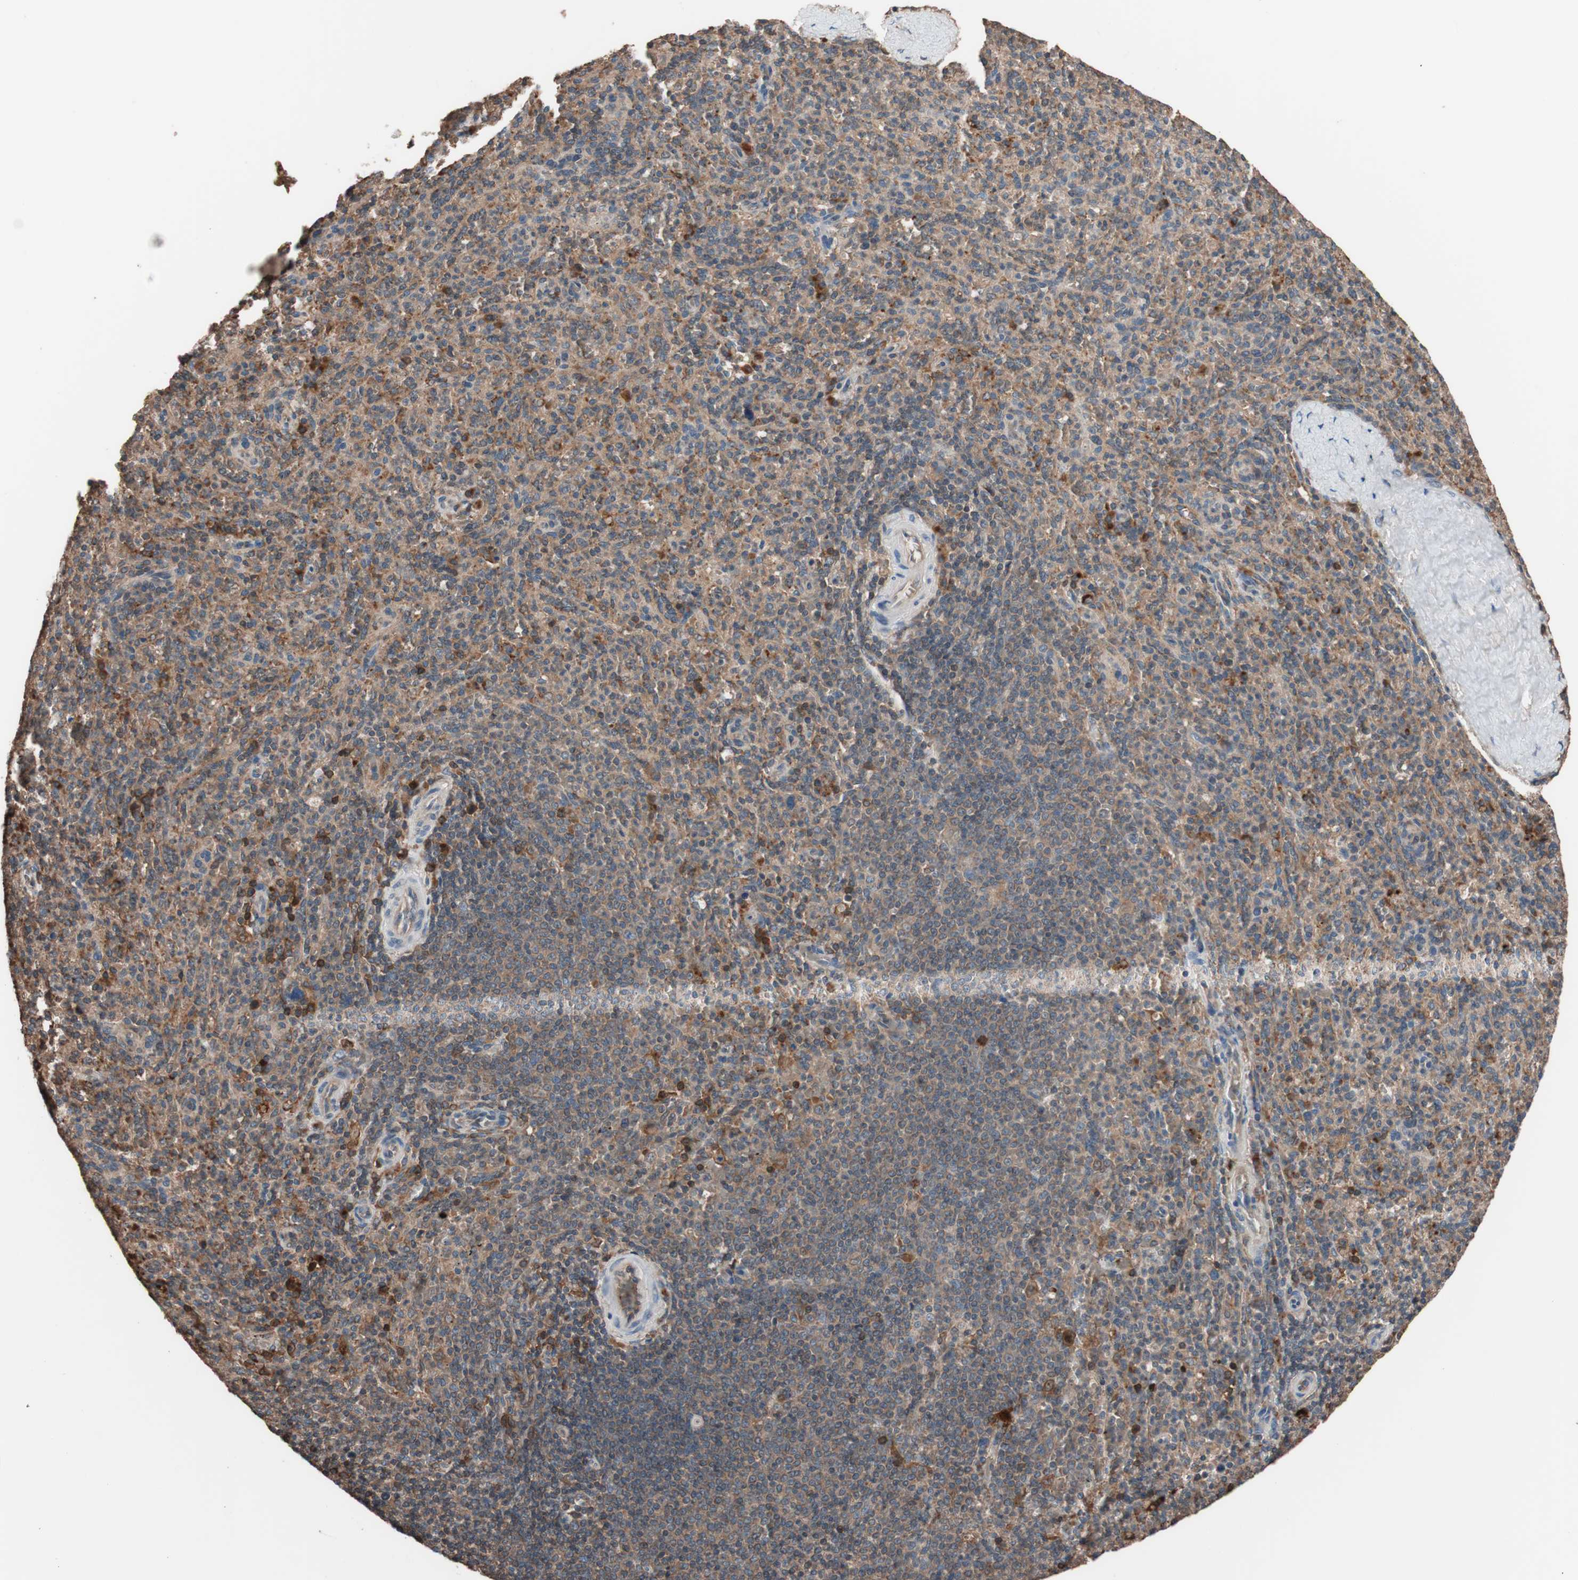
{"staining": {"intensity": "strong", "quantity": ">75%", "location": "cytoplasmic/membranous"}, "tissue": "spleen", "cell_type": "Cells in red pulp", "image_type": "normal", "snomed": [{"axis": "morphology", "description": "Normal tissue, NOS"}, {"axis": "topography", "description": "Spleen"}], "caption": "Spleen was stained to show a protein in brown. There is high levels of strong cytoplasmic/membranous expression in approximately >75% of cells in red pulp. (Brightfield microscopy of DAB IHC at high magnification).", "gene": "GLYCTK", "patient": {"sex": "male", "age": 36}}